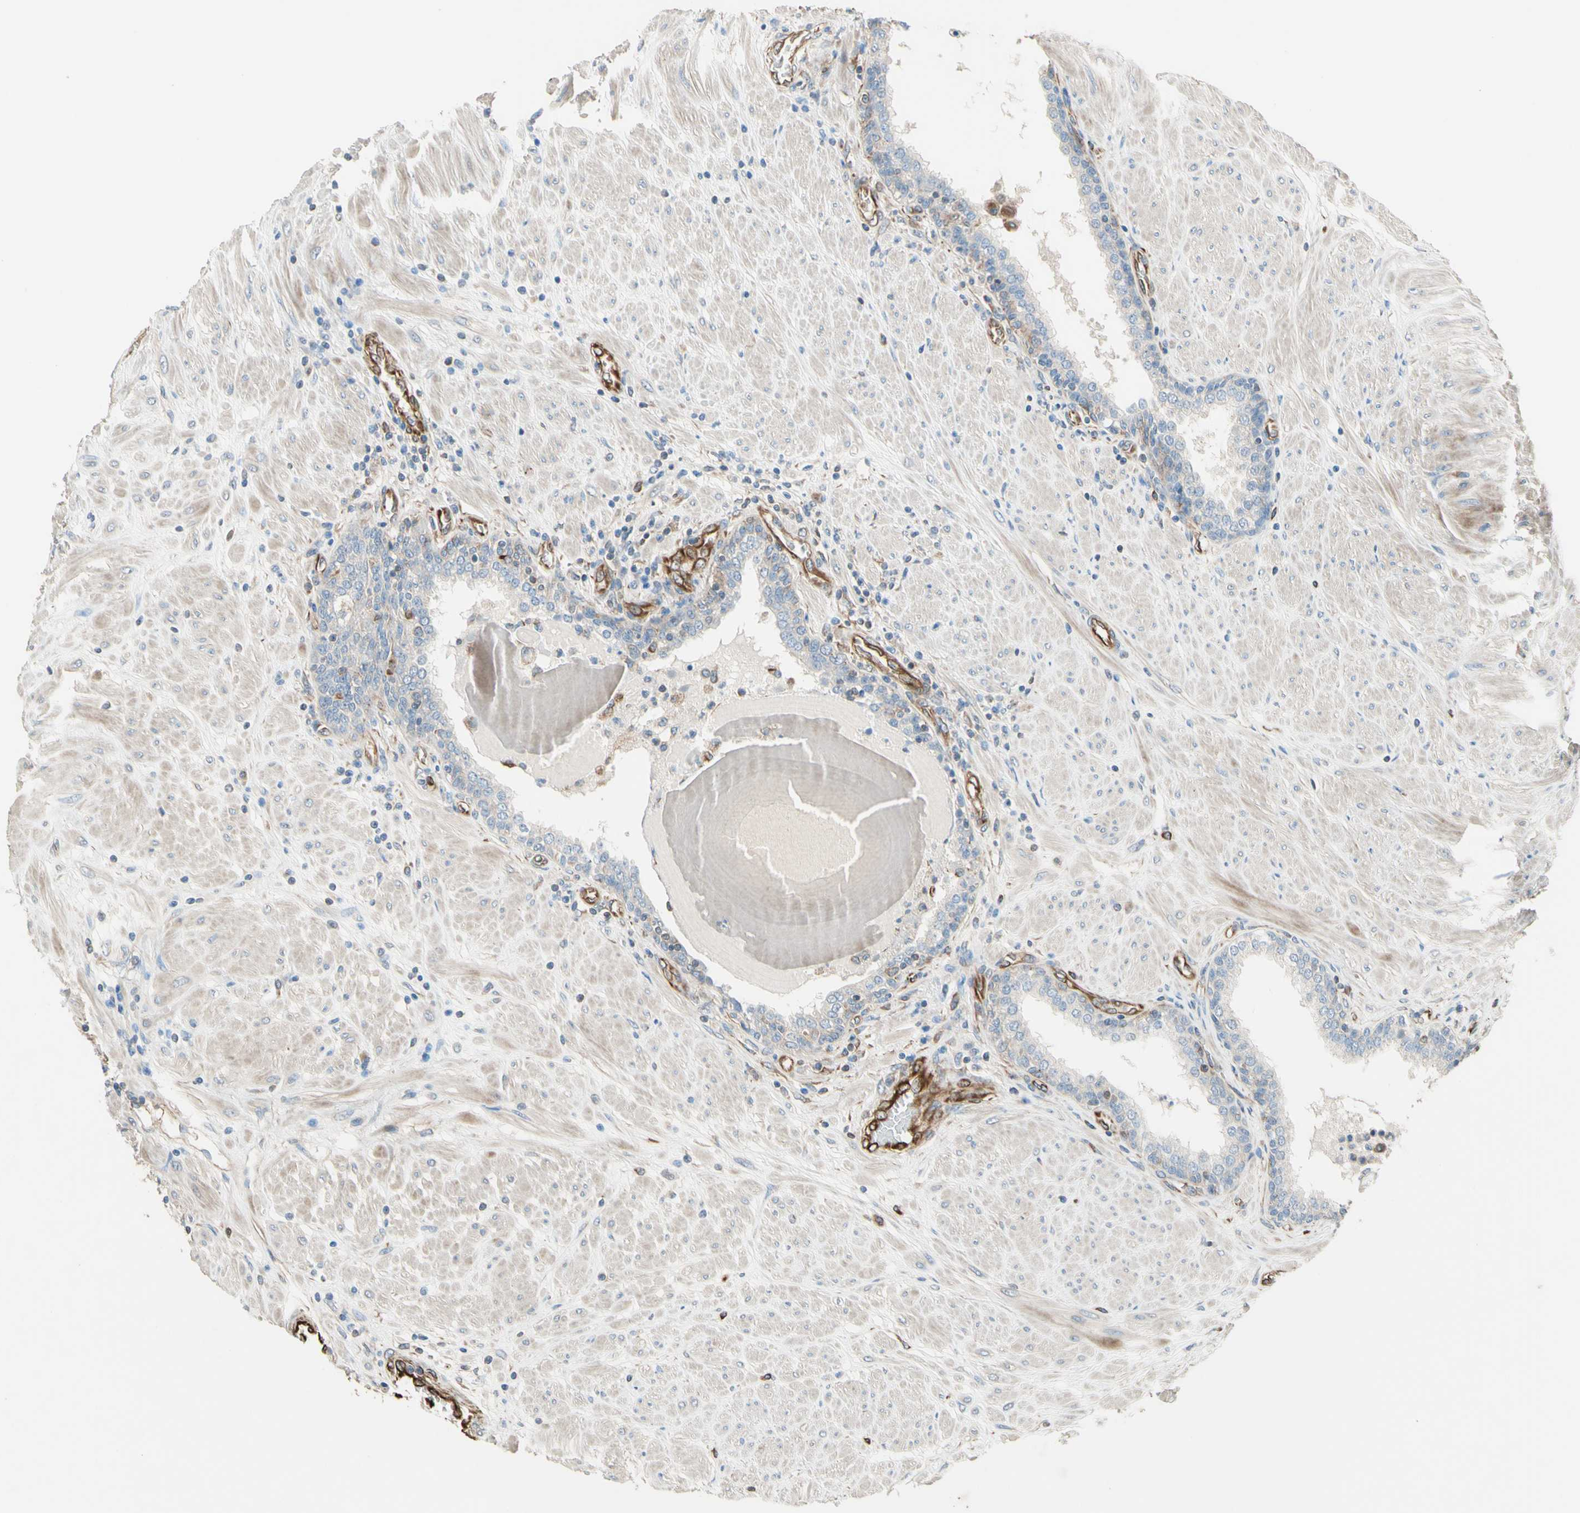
{"staining": {"intensity": "weak", "quantity": "25%-75%", "location": "cytoplasmic/membranous"}, "tissue": "prostate", "cell_type": "Glandular cells", "image_type": "normal", "snomed": [{"axis": "morphology", "description": "Normal tissue, NOS"}, {"axis": "topography", "description": "Prostate"}], "caption": "Protein analysis of unremarkable prostate exhibits weak cytoplasmic/membranous staining in about 25%-75% of glandular cells. (Brightfield microscopy of DAB IHC at high magnification).", "gene": "TRAF2", "patient": {"sex": "male", "age": 51}}